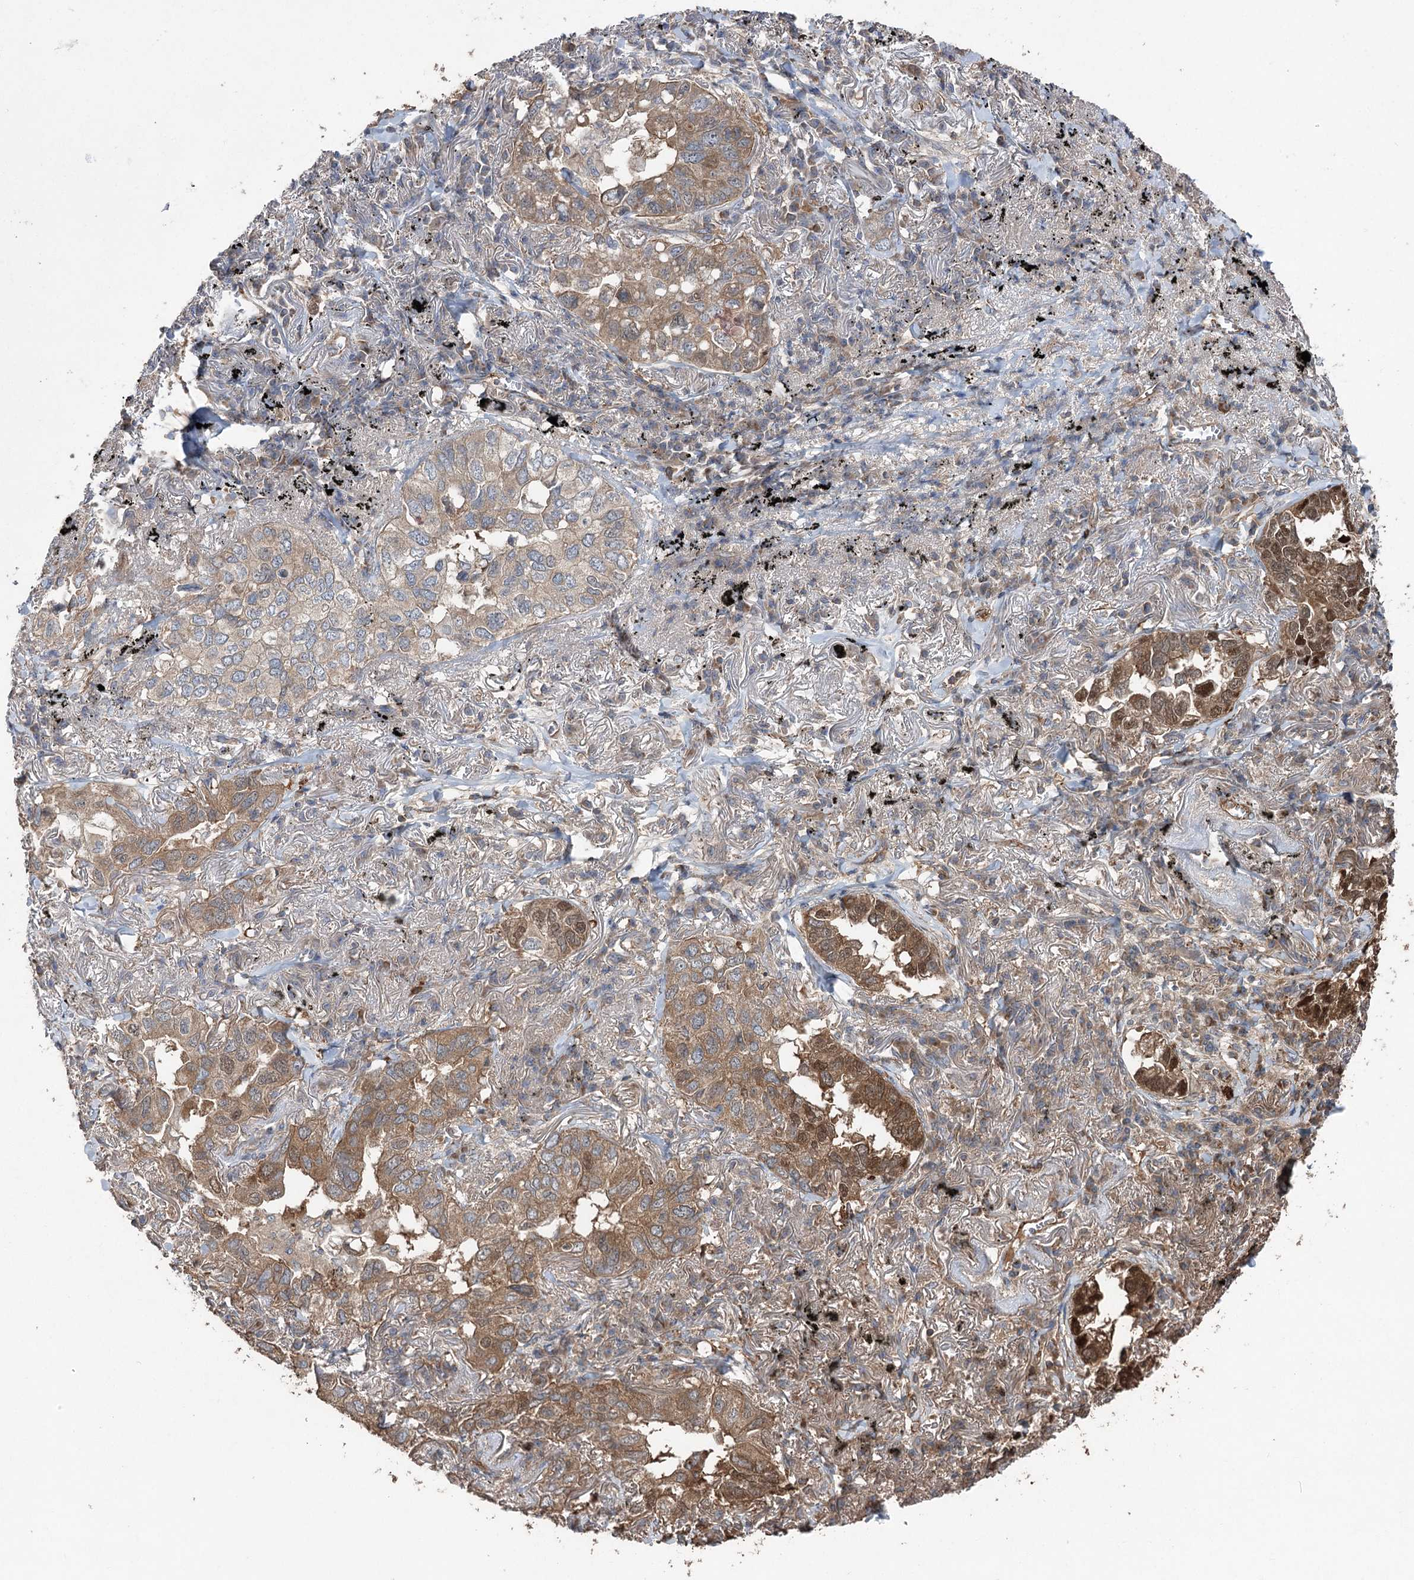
{"staining": {"intensity": "moderate", "quantity": ">75%", "location": "cytoplasmic/membranous"}, "tissue": "lung cancer", "cell_type": "Tumor cells", "image_type": "cancer", "snomed": [{"axis": "morphology", "description": "Adenocarcinoma, NOS"}, {"axis": "topography", "description": "Lung"}], "caption": "Lung adenocarcinoma stained for a protein reveals moderate cytoplasmic/membranous positivity in tumor cells.", "gene": "LARS2", "patient": {"sex": "male", "age": 65}}